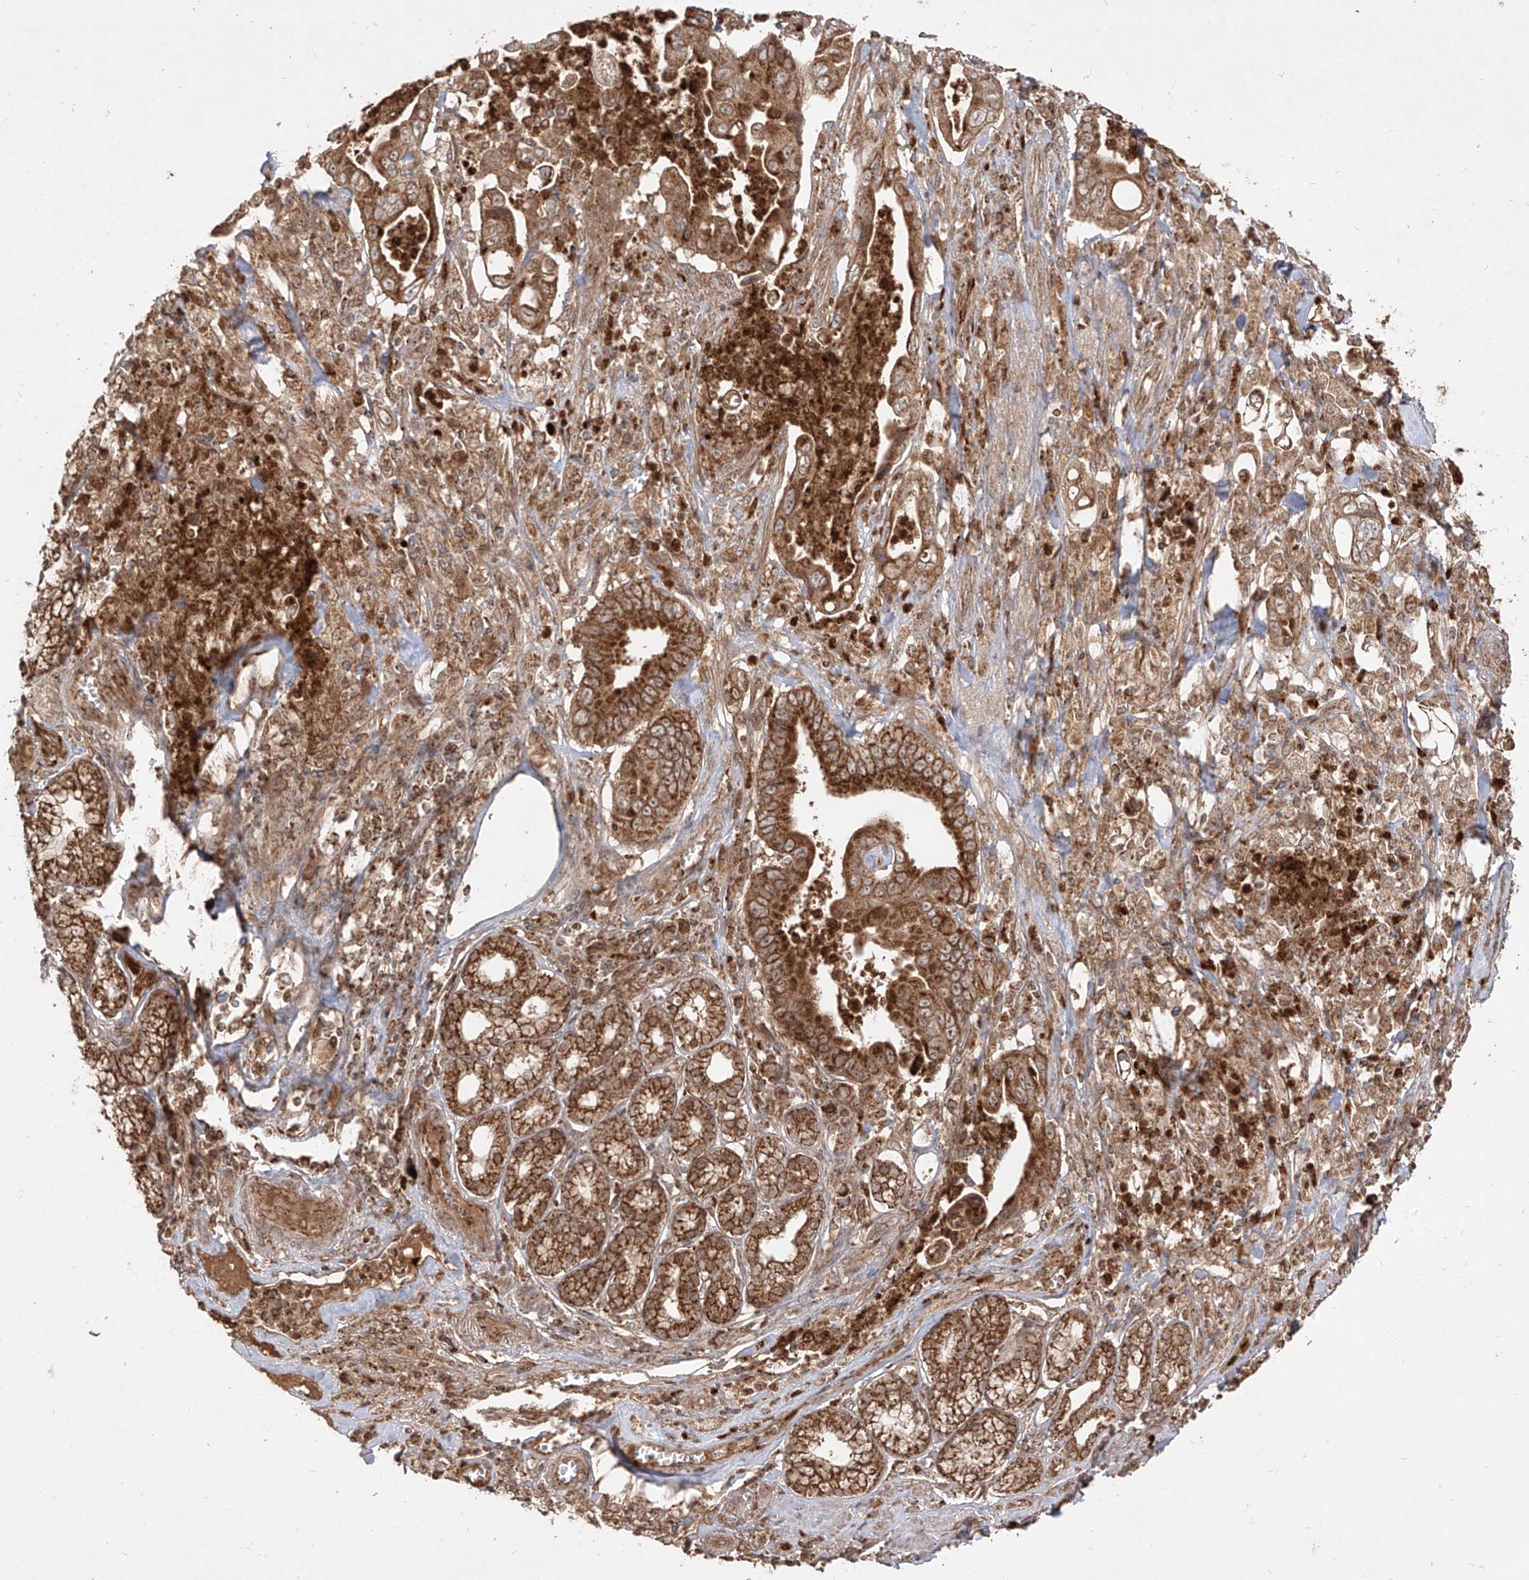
{"staining": {"intensity": "strong", "quantity": ">75%", "location": "cytoplasmic/membranous"}, "tissue": "pancreatic cancer", "cell_type": "Tumor cells", "image_type": "cancer", "snomed": [{"axis": "morphology", "description": "Adenocarcinoma, NOS"}, {"axis": "topography", "description": "Pancreas"}], "caption": "A photomicrograph showing strong cytoplasmic/membranous expression in approximately >75% of tumor cells in pancreatic adenocarcinoma, as visualized by brown immunohistochemical staining.", "gene": "AIM2", "patient": {"sex": "male", "age": 78}}